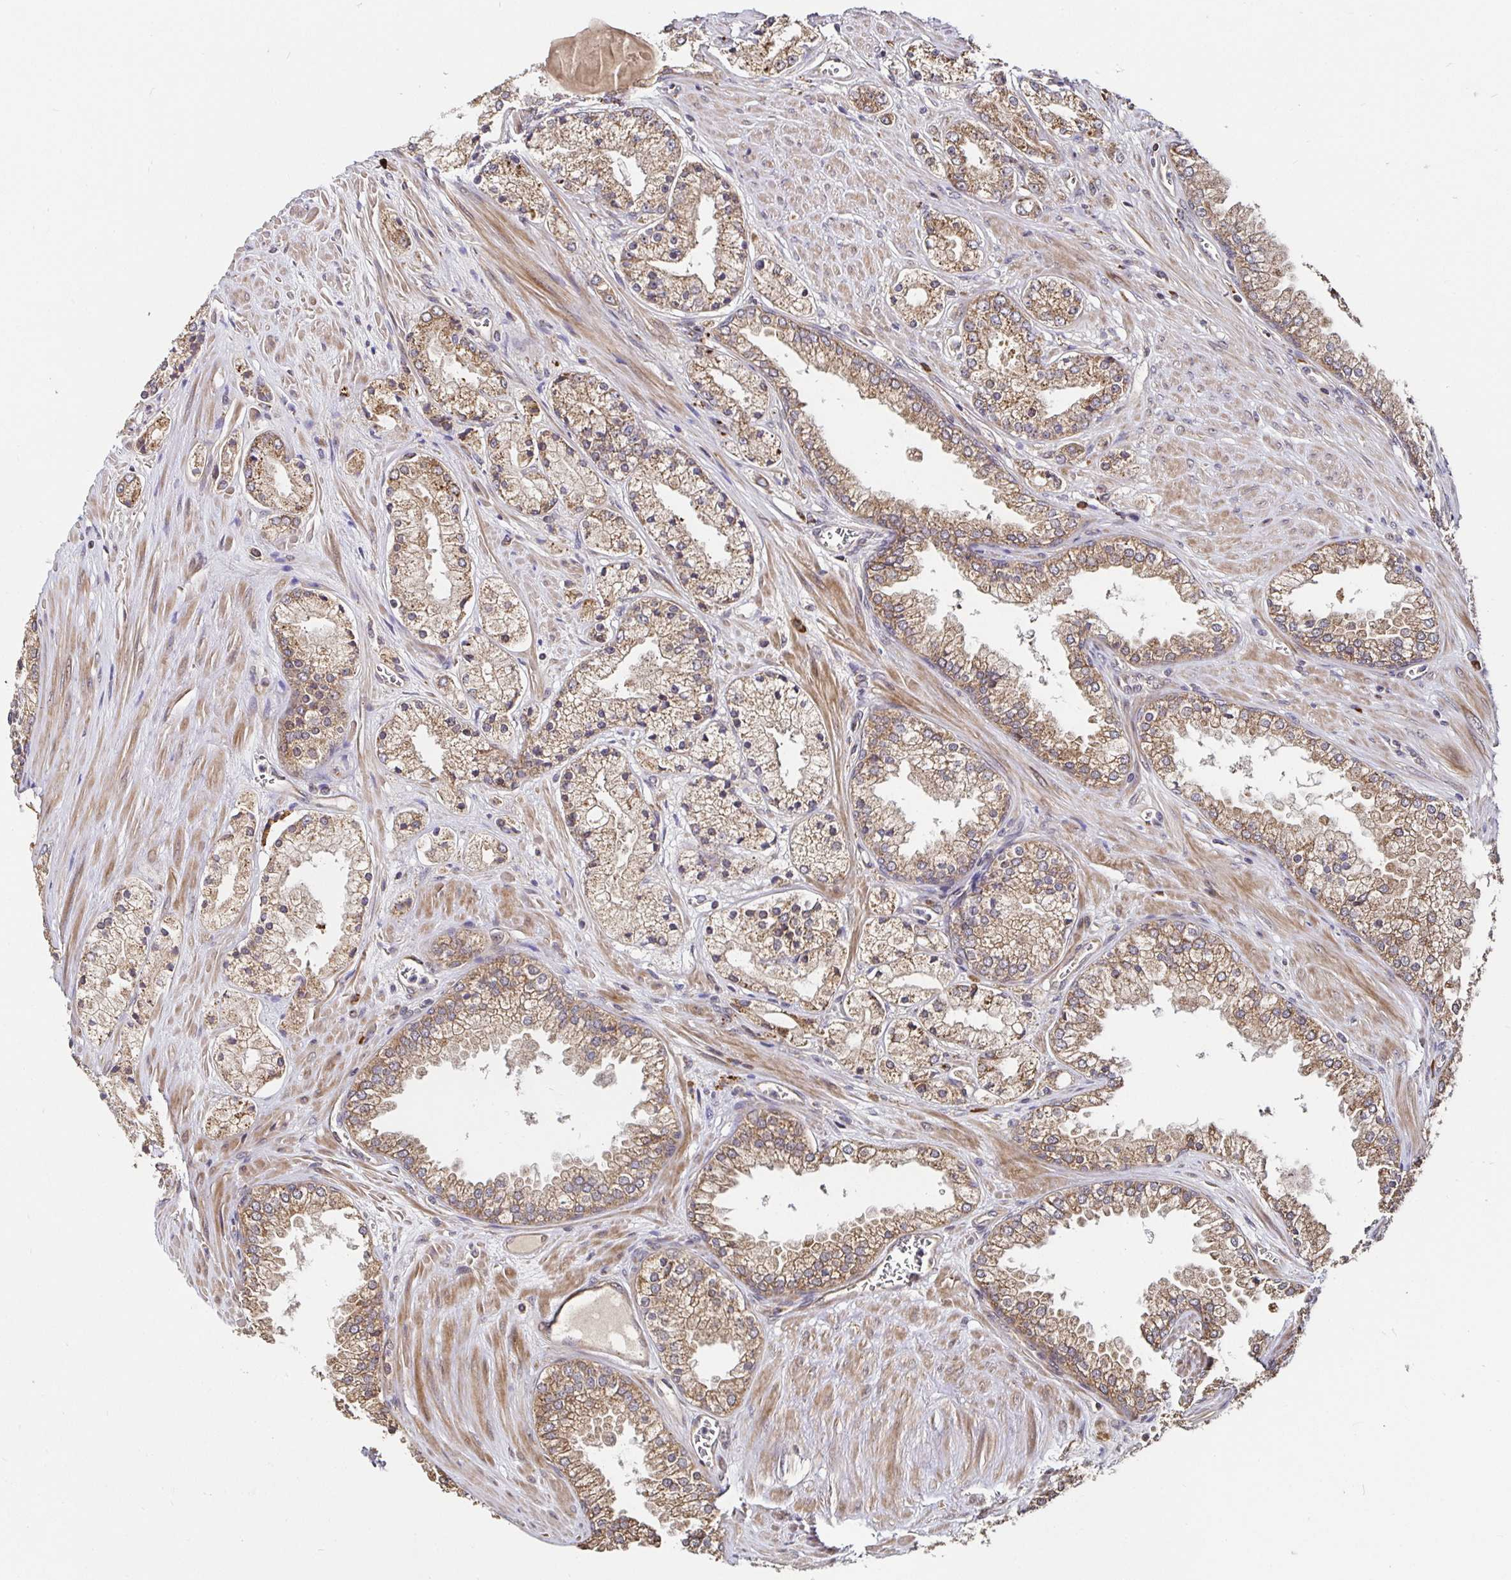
{"staining": {"intensity": "moderate", "quantity": ">75%", "location": "cytoplasmic/membranous"}, "tissue": "prostate cancer", "cell_type": "Tumor cells", "image_type": "cancer", "snomed": [{"axis": "morphology", "description": "Adenocarcinoma, High grade"}, {"axis": "topography", "description": "Prostate"}], "caption": "Approximately >75% of tumor cells in human prostate cancer show moderate cytoplasmic/membranous protein staining as visualized by brown immunohistochemical staining.", "gene": "MLST8", "patient": {"sex": "male", "age": 66}}